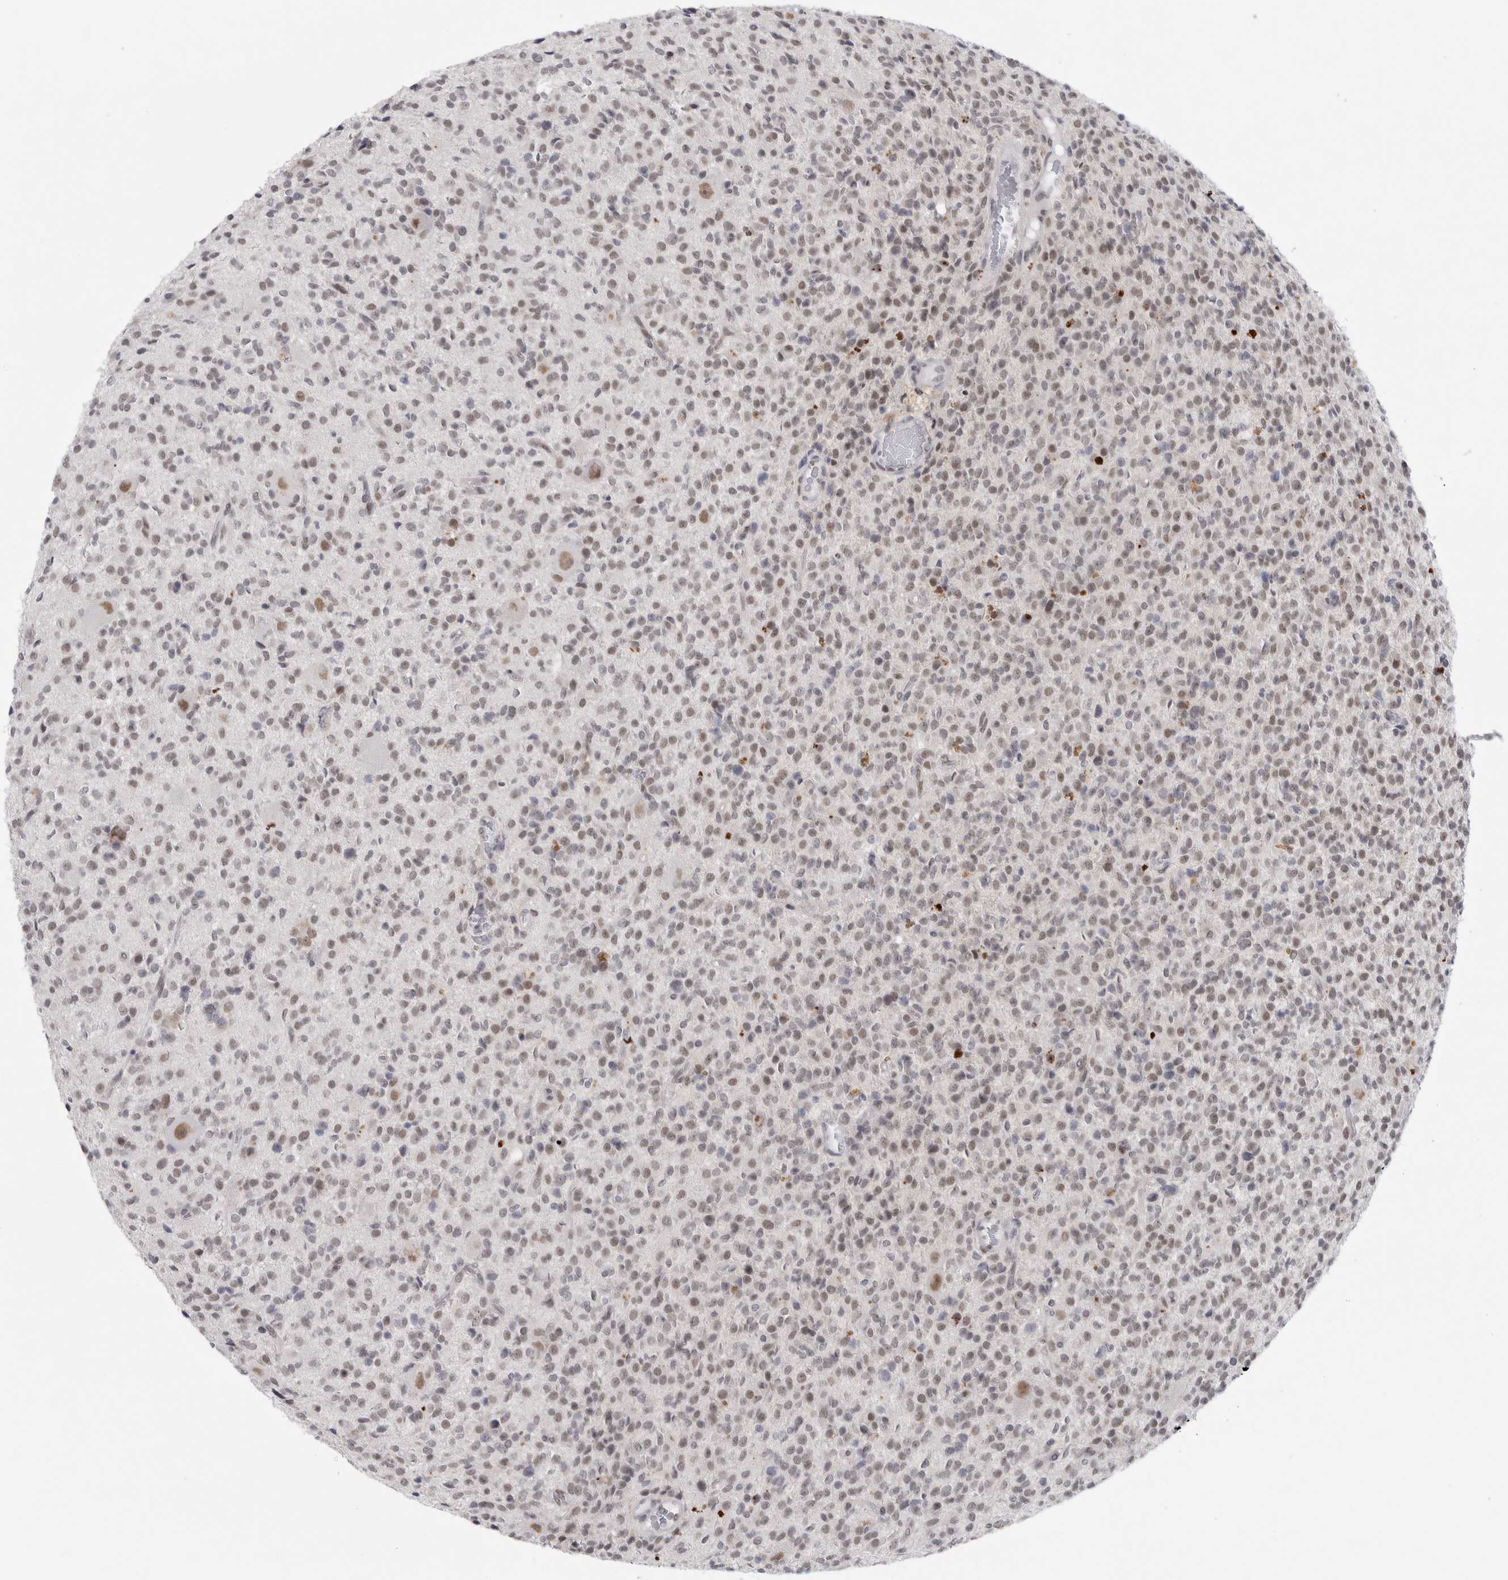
{"staining": {"intensity": "weak", "quantity": "25%-75%", "location": "nuclear"}, "tissue": "glioma", "cell_type": "Tumor cells", "image_type": "cancer", "snomed": [{"axis": "morphology", "description": "Glioma, malignant, High grade"}, {"axis": "topography", "description": "Brain"}], "caption": "Immunohistochemical staining of glioma shows low levels of weak nuclear protein staining in about 25%-75% of tumor cells.", "gene": "PSMB2", "patient": {"sex": "male", "age": 34}}